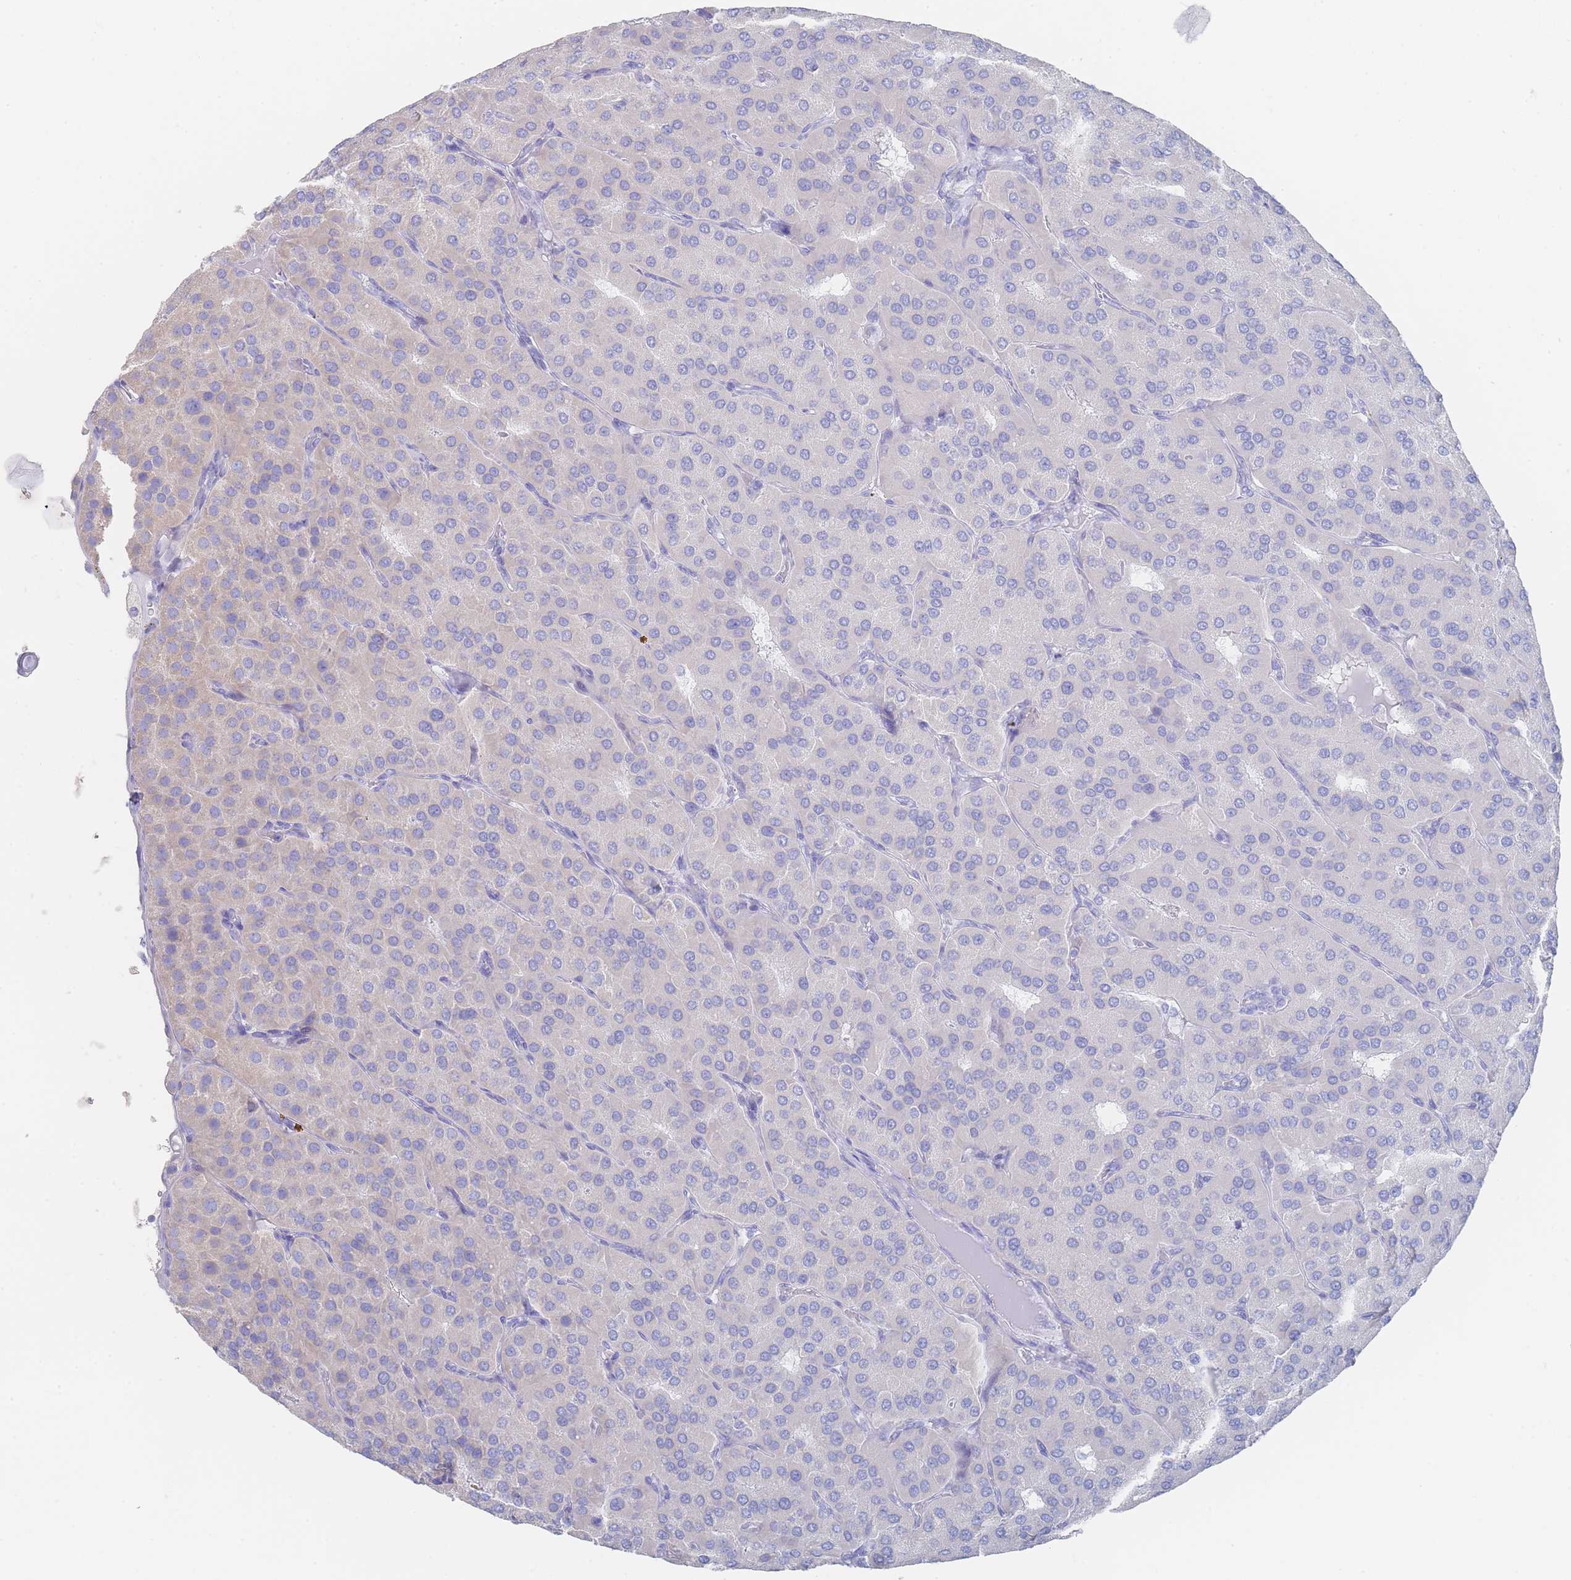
{"staining": {"intensity": "negative", "quantity": "none", "location": "none"}, "tissue": "parathyroid gland", "cell_type": "Glandular cells", "image_type": "normal", "snomed": [{"axis": "morphology", "description": "Normal tissue, NOS"}, {"axis": "morphology", "description": "Adenoma, NOS"}, {"axis": "topography", "description": "Parathyroid gland"}], "caption": "Immunohistochemical staining of benign parathyroid gland exhibits no significant staining in glandular cells.", "gene": "LRRC37A2", "patient": {"sex": "female", "age": 86}}